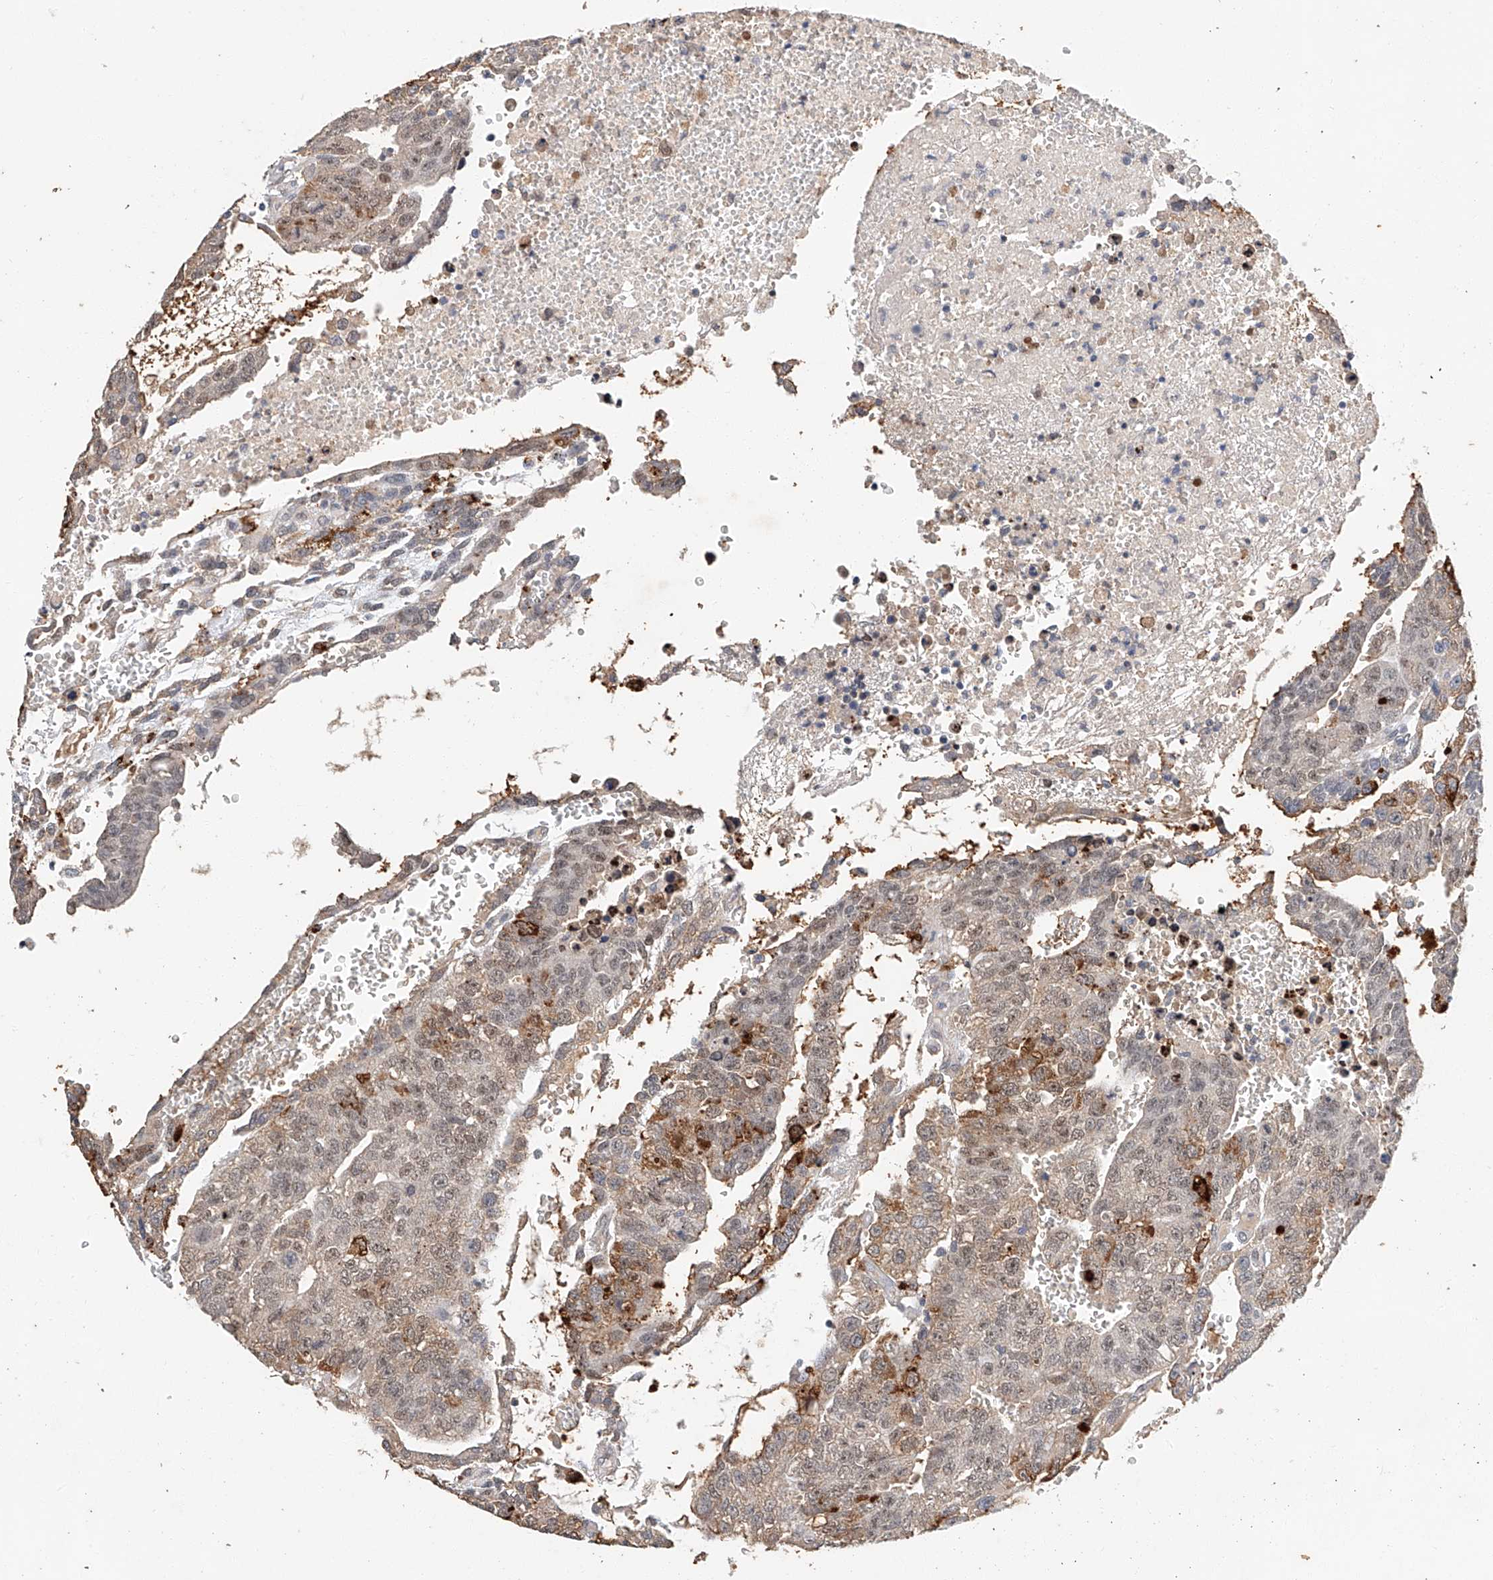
{"staining": {"intensity": "weak", "quantity": "<25%", "location": "cytoplasmic/membranous,nuclear"}, "tissue": "testis cancer", "cell_type": "Tumor cells", "image_type": "cancer", "snomed": [{"axis": "morphology", "description": "Seminoma, NOS"}, {"axis": "morphology", "description": "Carcinoma, Embryonal, NOS"}, {"axis": "topography", "description": "Testis"}], "caption": "An image of human testis embryonal carcinoma is negative for staining in tumor cells.", "gene": "CTDP1", "patient": {"sex": "male", "age": 52}}